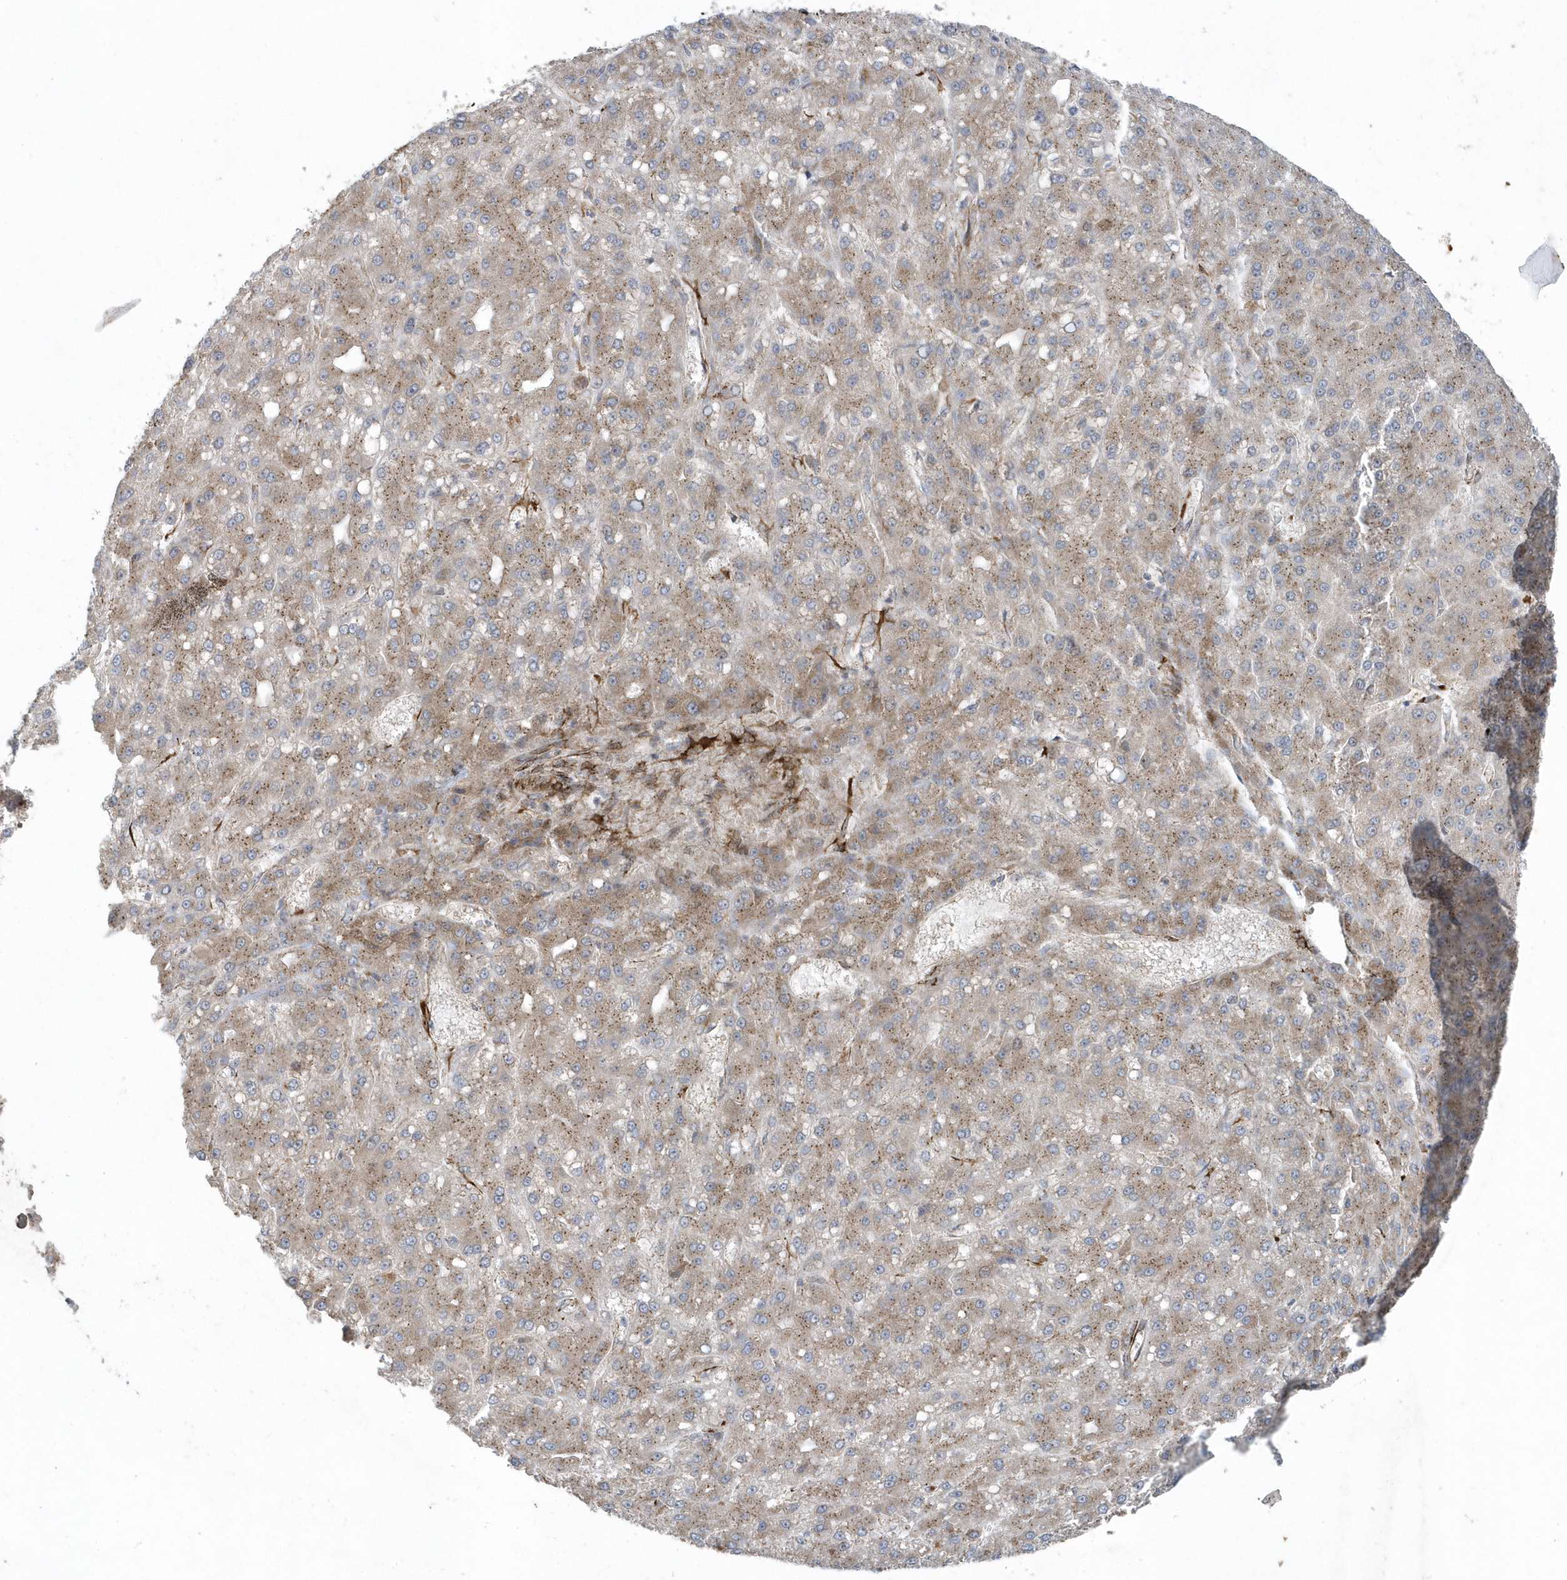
{"staining": {"intensity": "weak", "quantity": ">75%", "location": "cytoplasmic/membranous"}, "tissue": "liver cancer", "cell_type": "Tumor cells", "image_type": "cancer", "snomed": [{"axis": "morphology", "description": "Carcinoma, Hepatocellular, NOS"}, {"axis": "topography", "description": "Liver"}], "caption": "Immunohistochemistry of human liver cancer demonstrates low levels of weak cytoplasmic/membranous expression in about >75% of tumor cells.", "gene": "FAM98A", "patient": {"sex": "male", "age": 67}}